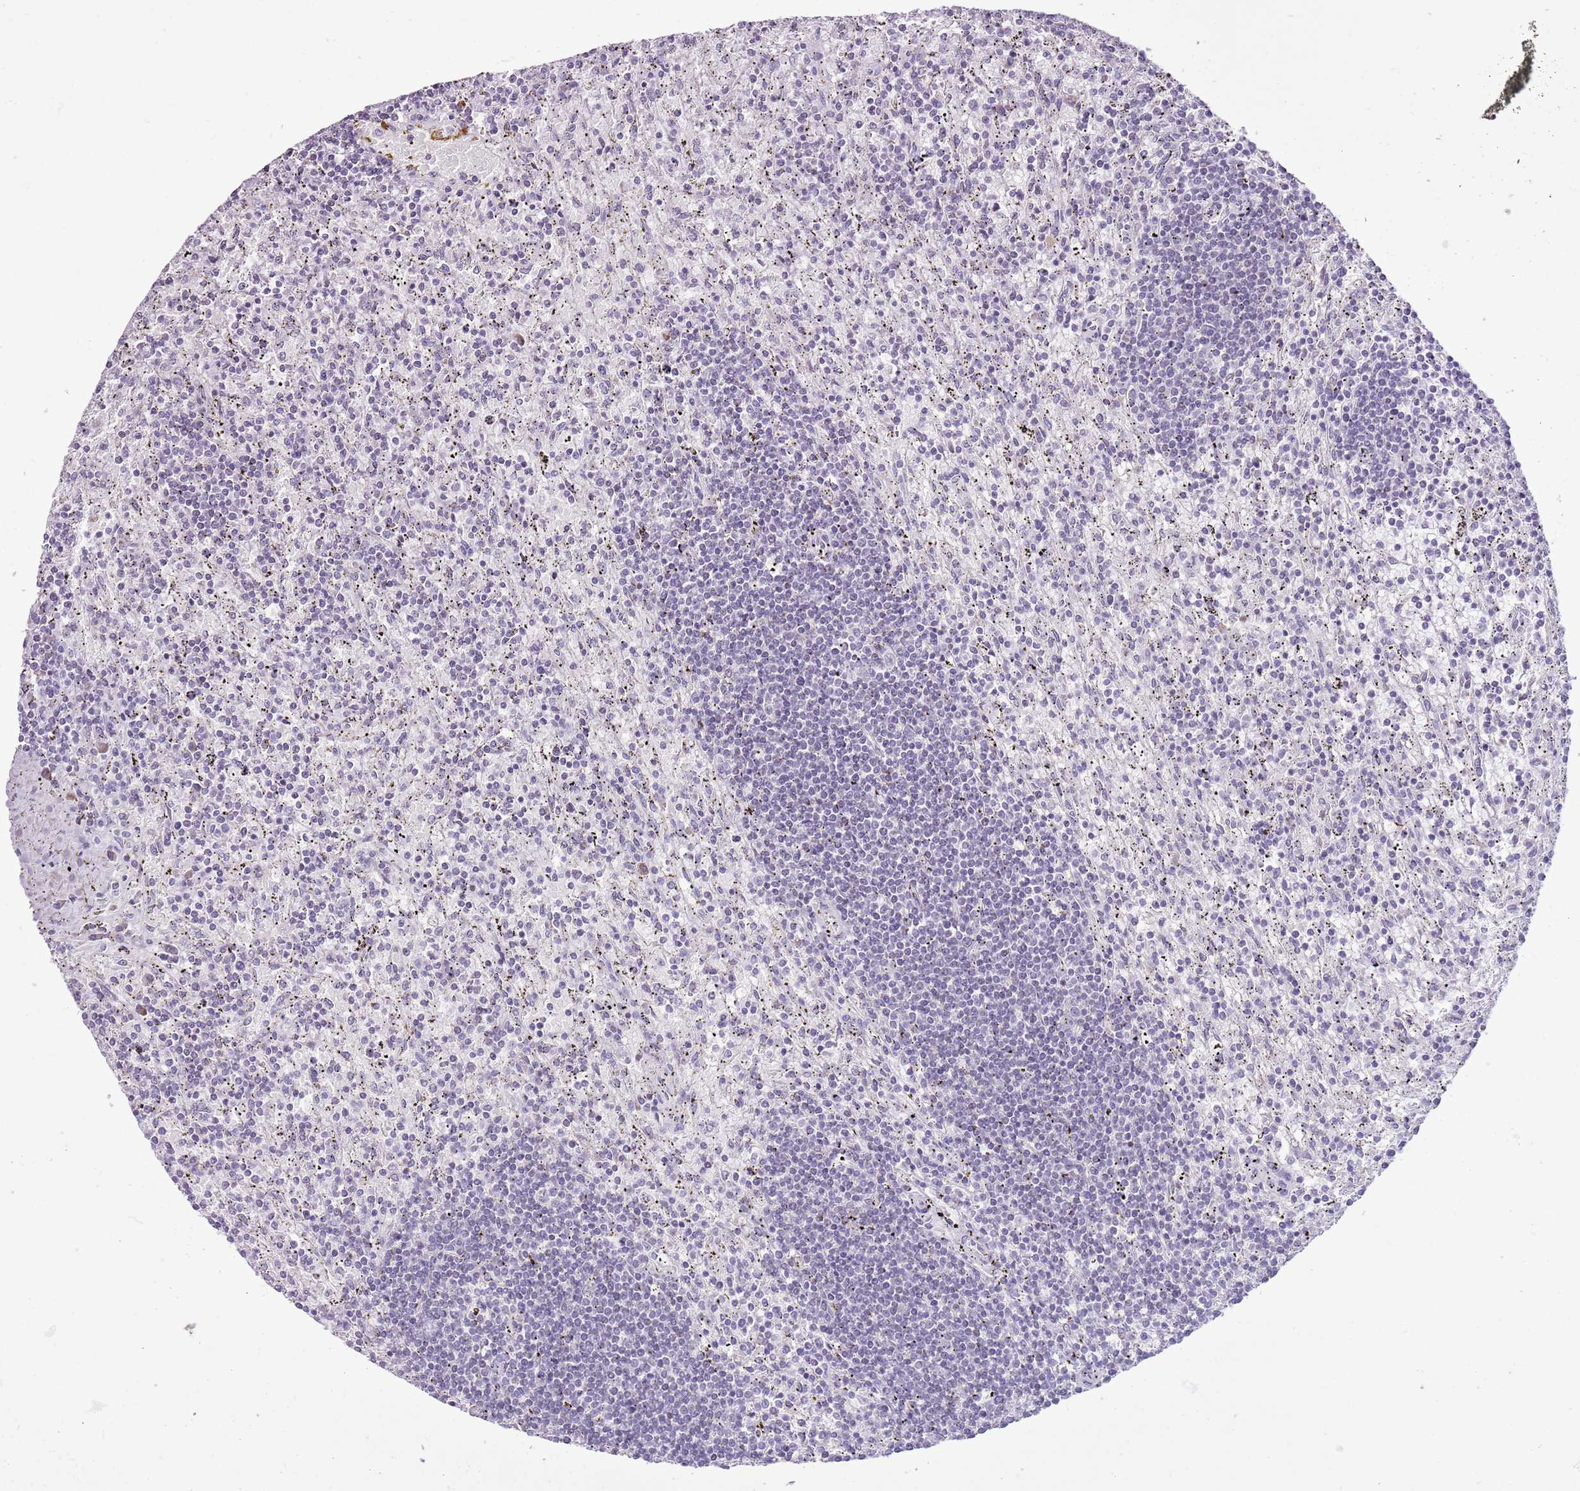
{"staining": {"intensity": "negative", "quantity": "none", "location": "none"}, "tissue": "lymphoma", "cell_type": "Tumor cells", "image_type": "cancer", "snomed": [{"axis": "morphology", "description": "Malignant lymphoma, non-Hodgkin's type, Low grade"}, {"axis": "topography", "description": "Spleen"}], "caption": "Immunohistochemical staining of human lymphoma demonstrates no significant positivity in tumor cells.", "gene": "RPL3L", "patient": {"sex": "male", "age": 76}}